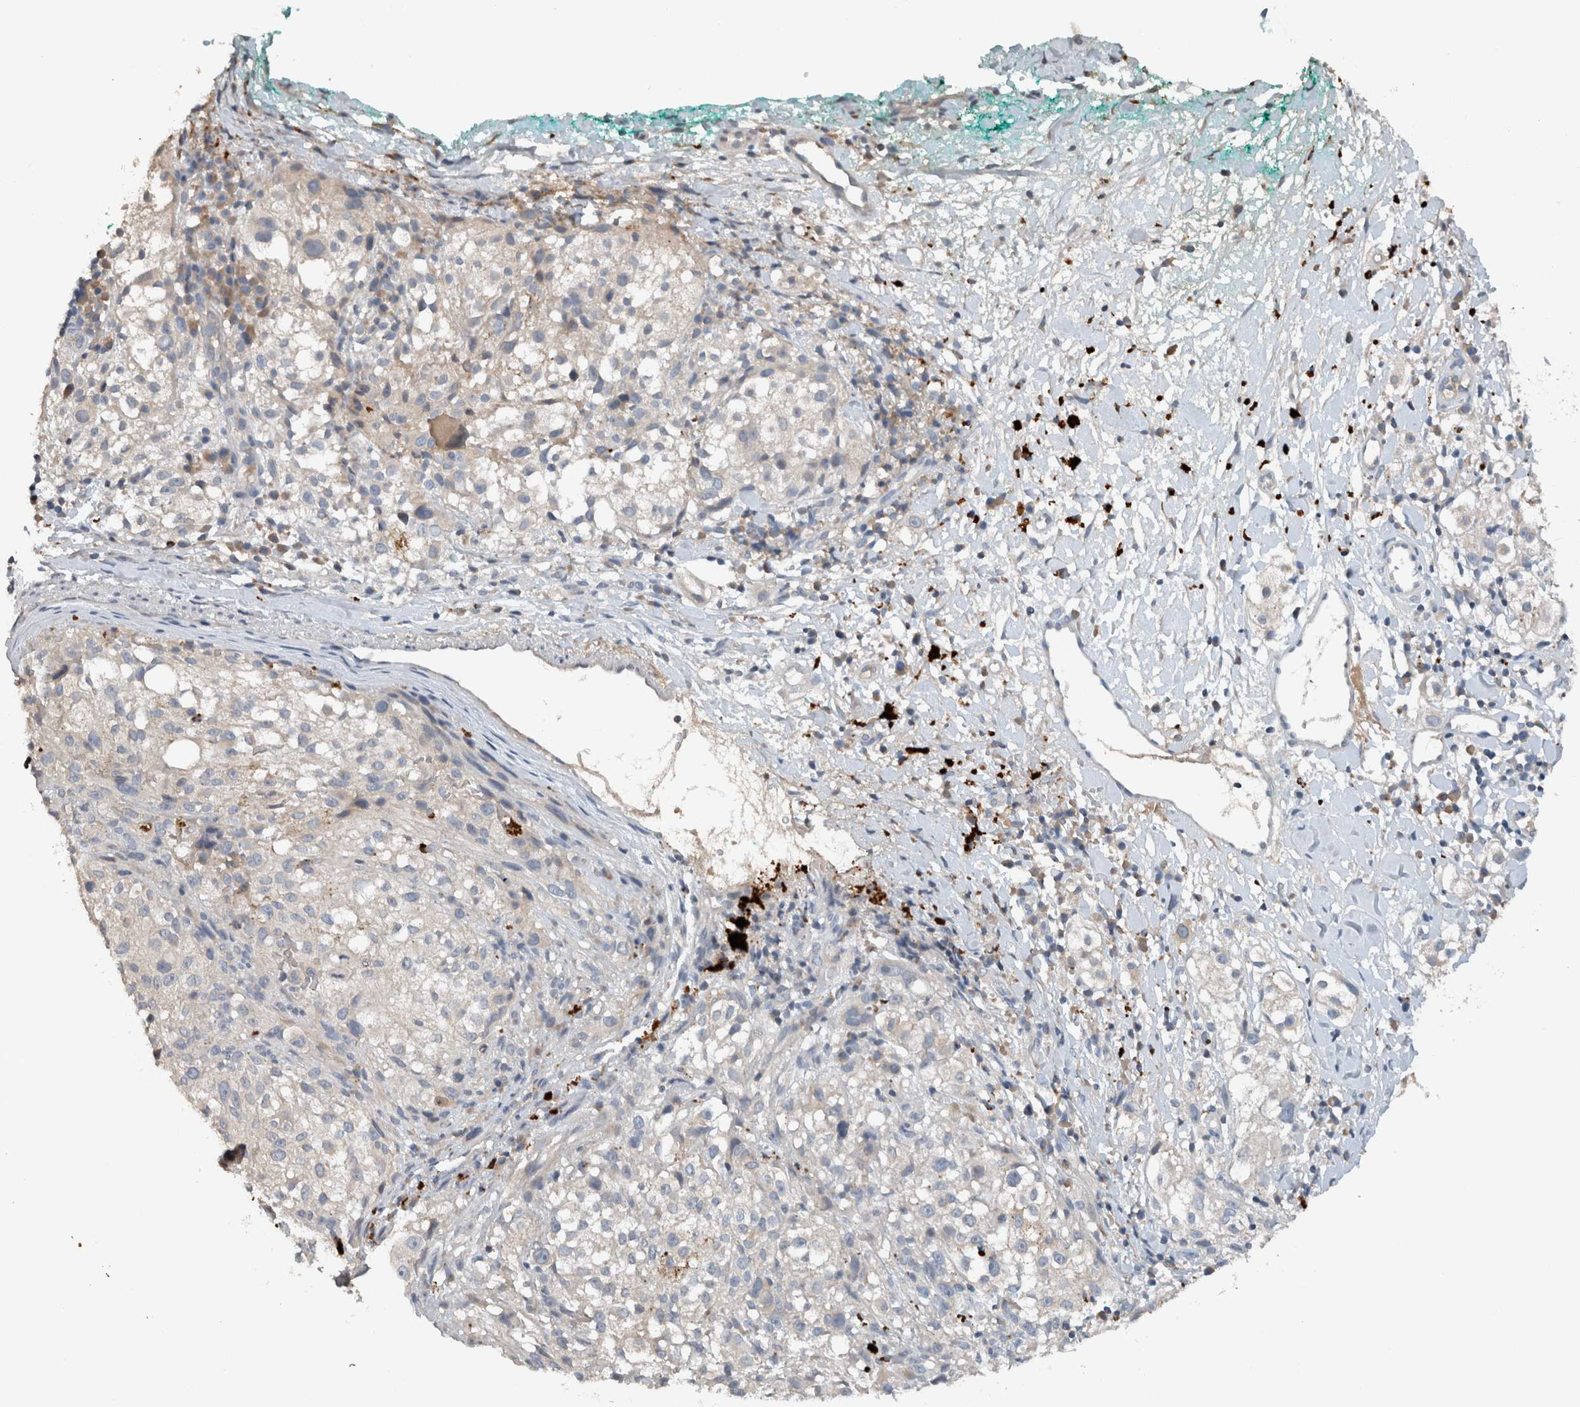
{"staining": {"intensity": "negative", "quantity": "none", "location": "none"}, "tissue": "melanoma", "cell_type": "Tumor cells", "image_type": "cancer", "snomed": [{"axis": "morphology", "description": "Necrosis, NOS"}, {"axis": "morphology", "description": "Malignant melanoma, NOS"}, {"axis": "topography", "description": "Skin"}], "caption": "IHC micrograph of neoplastic tissue: human melanoma stained with DAB (3,3'-diaminobenzidine) demonstrates no significant protein positivity in tumor cells.", "gene": "UGCG", "patient": {"sex": "female", "age": 87}}